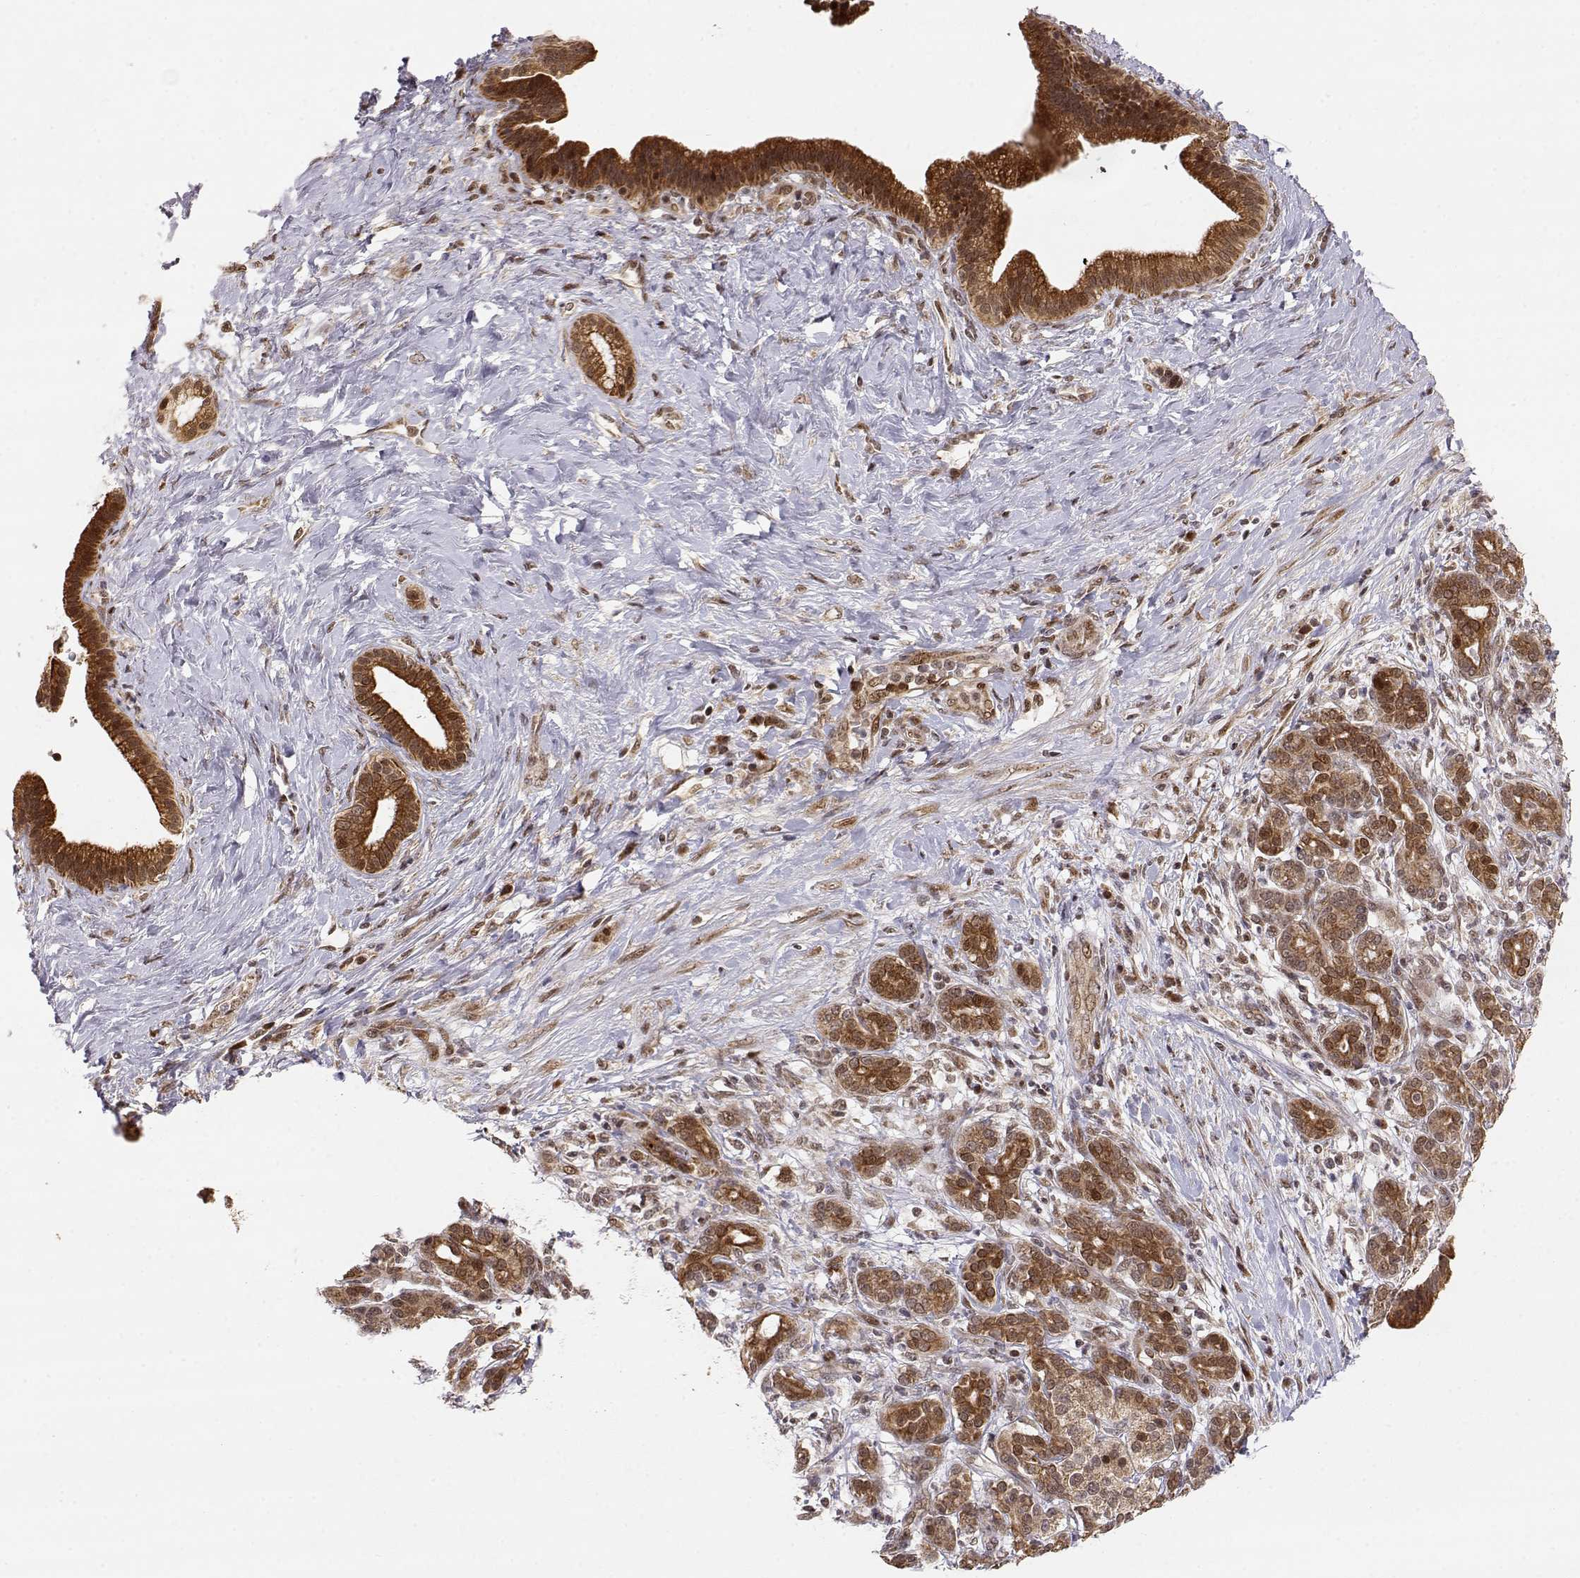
{"staining": {"intensity": "strong", "quantity": ">75%", "location": "cytoplasmic/membranous,nuclear"}, "tissue": "pancreatic cancer", "cell_type": "Tumor cells", "image_type": "cancer", "snomed": [{"axis": "morphology", "description": "Adenocarcinoma, NOS"}, {"axis": "topography", "description": "Pancreas"}], "caption": "There is high levels of strong cytoplasmic/membranous and nuclear positivity in tumor cells of pancreatic cancer (adenocarcinoma), as demonstrated by immunohistochemical staining (brown color).", "gene": "BRCA1", "patient": {"sex": "male", "age": 44}}